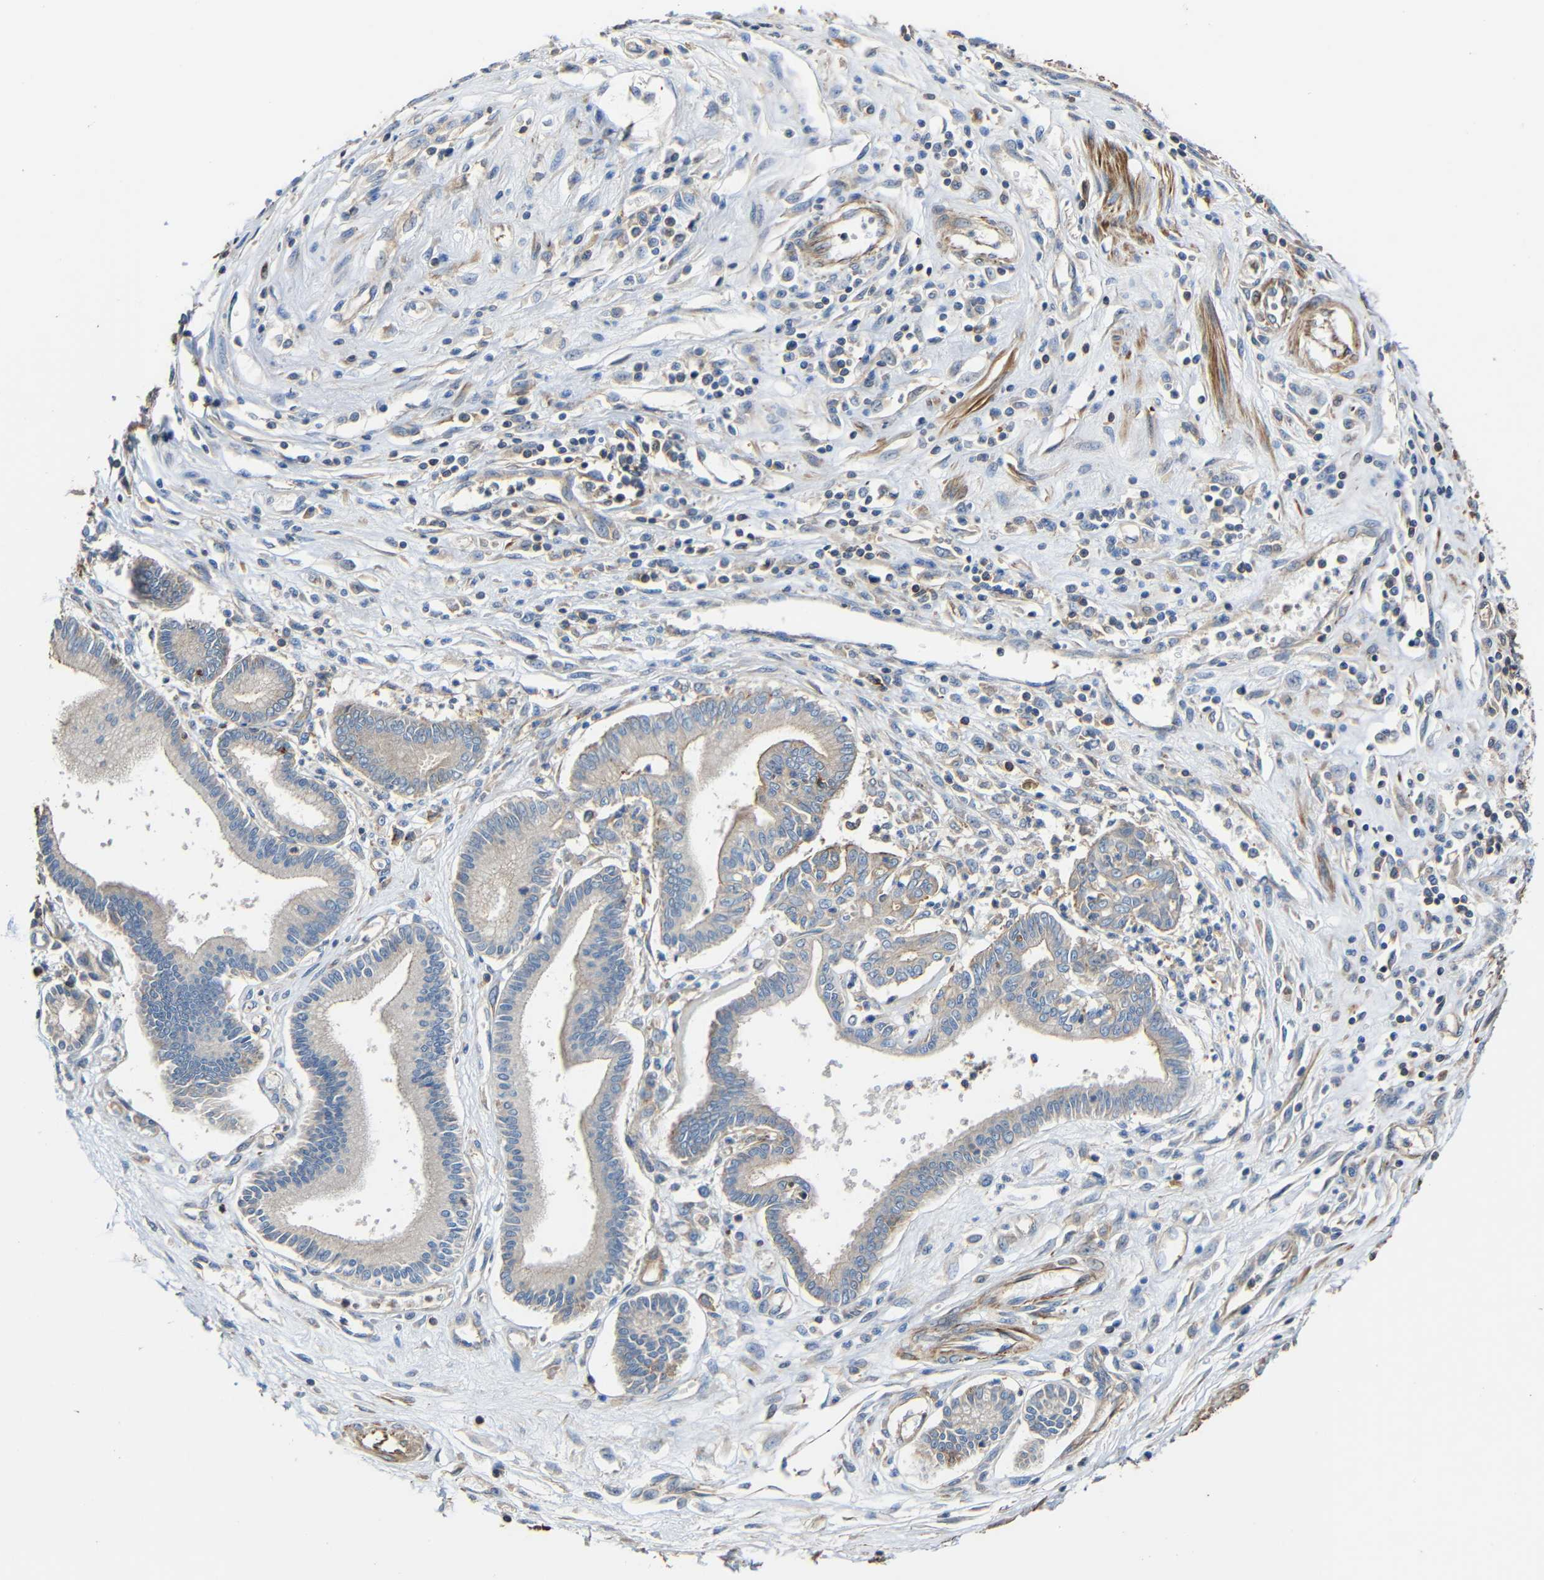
{"staining": {"intensity": "negative", "quantity": "none", "location": "none"}, "tissue": "pancreatic cancer", "cell_type": "Tumor cells", "image_type": "cancer", "snomed": [{"axis": "morphology", "description": "Adenocarcinoma, NOS"}, {"axis": "topography", "description": "Pancreas"}], "caption": "This is a image of immunohistochemistry staining of pancreatic cancer (adenocarcinoma), which shows no positivity in tumor cells.", "gene": "RHOT2", "patient": {"sex": "male", "age": 56}}